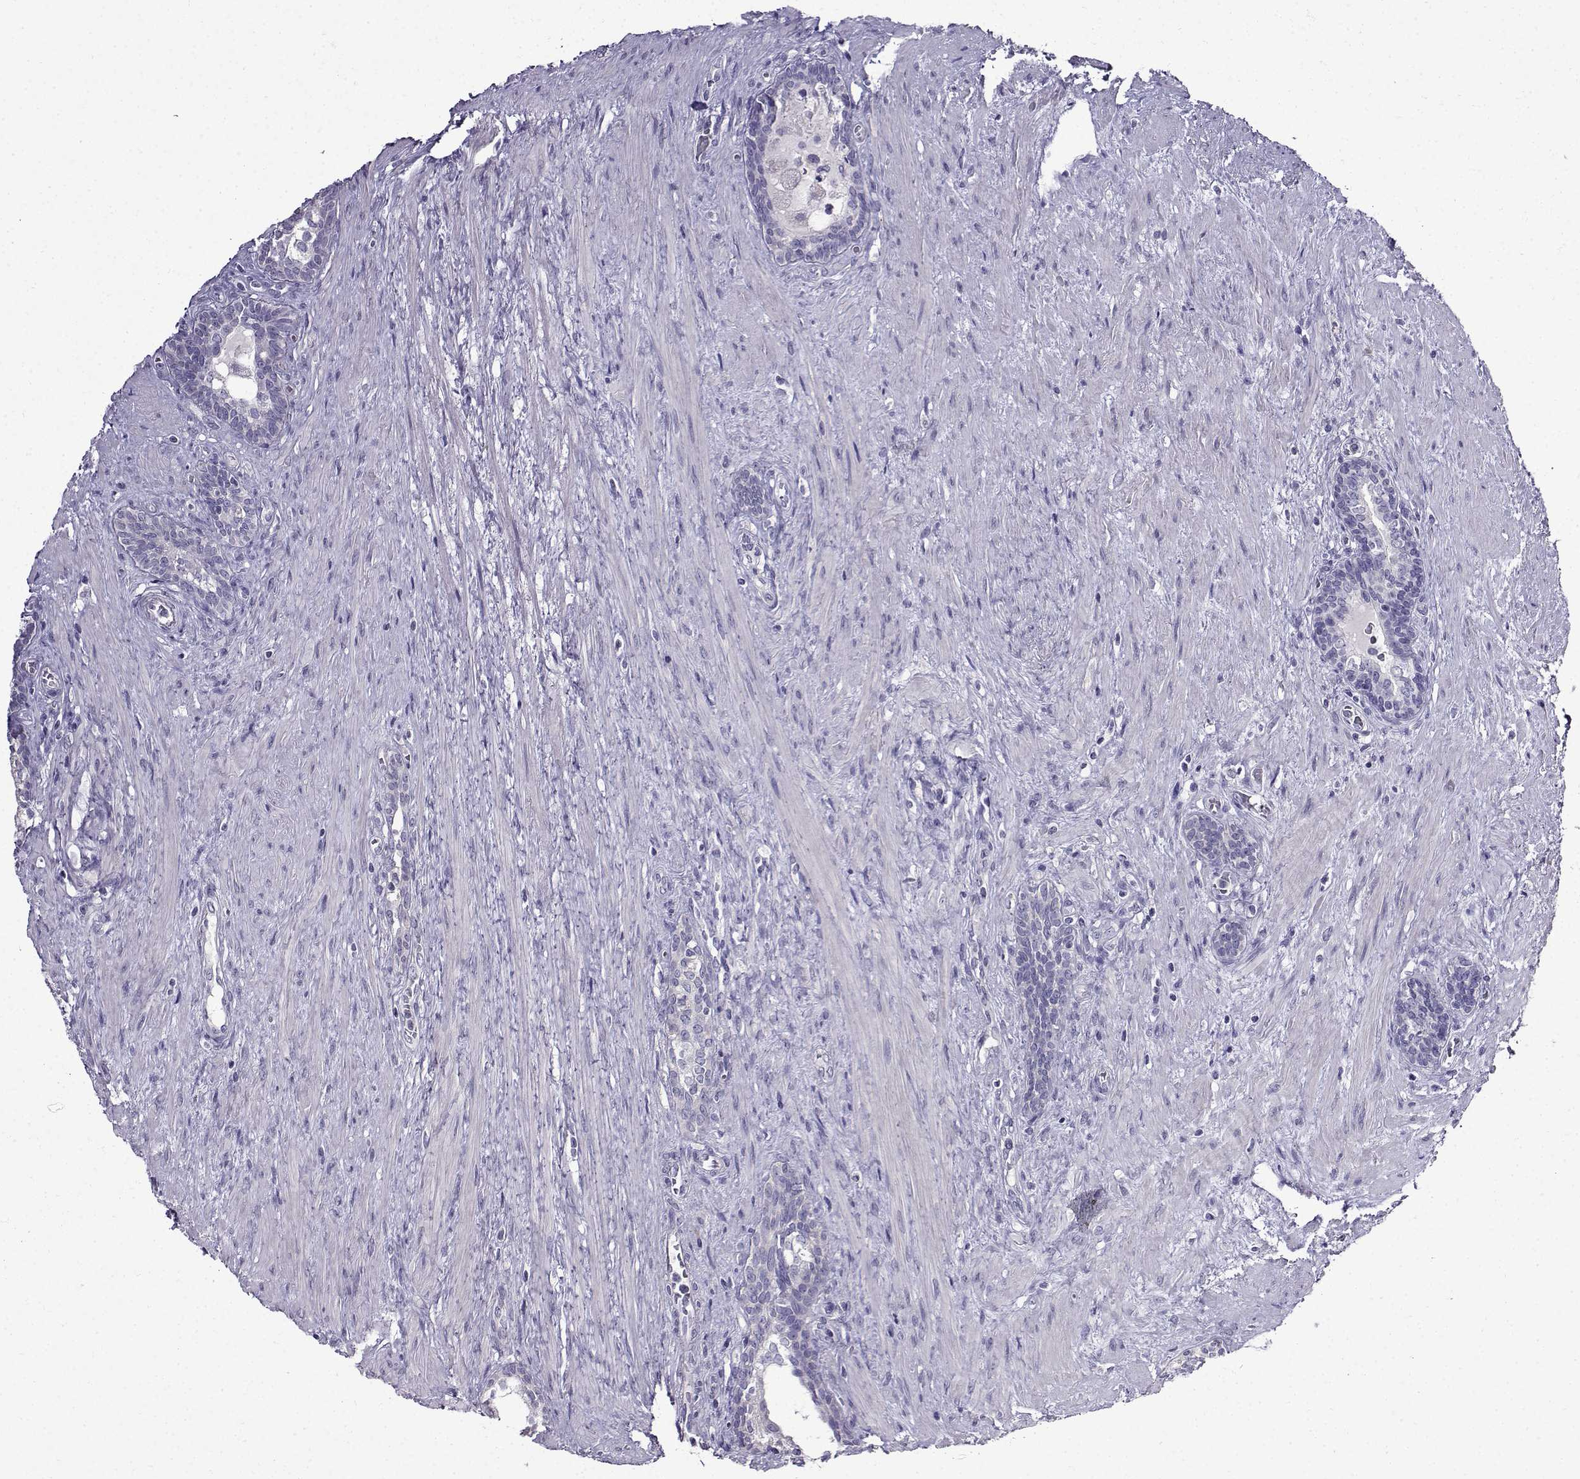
{"staining": {"intensity": "negative", "quantity": "none", "location": "none"}, "tissue": "prostate cancer", "cell_type": "Tumor cells", "image_type": "cancer", "snomed": [{"axis": "morphology", "description": "Adenocarcinoma, NOS"}, {"axis": "morphology", "description": "Adenocarcinoma, High grade"}, {"axis": "topography", "description": "Prostate"}], "caption": "Micrograph shows no significant protein positivity in tumor cells of prostate cancer.", "gene": "TMEM266", "patient": {"sex": "male", "age": 61}}